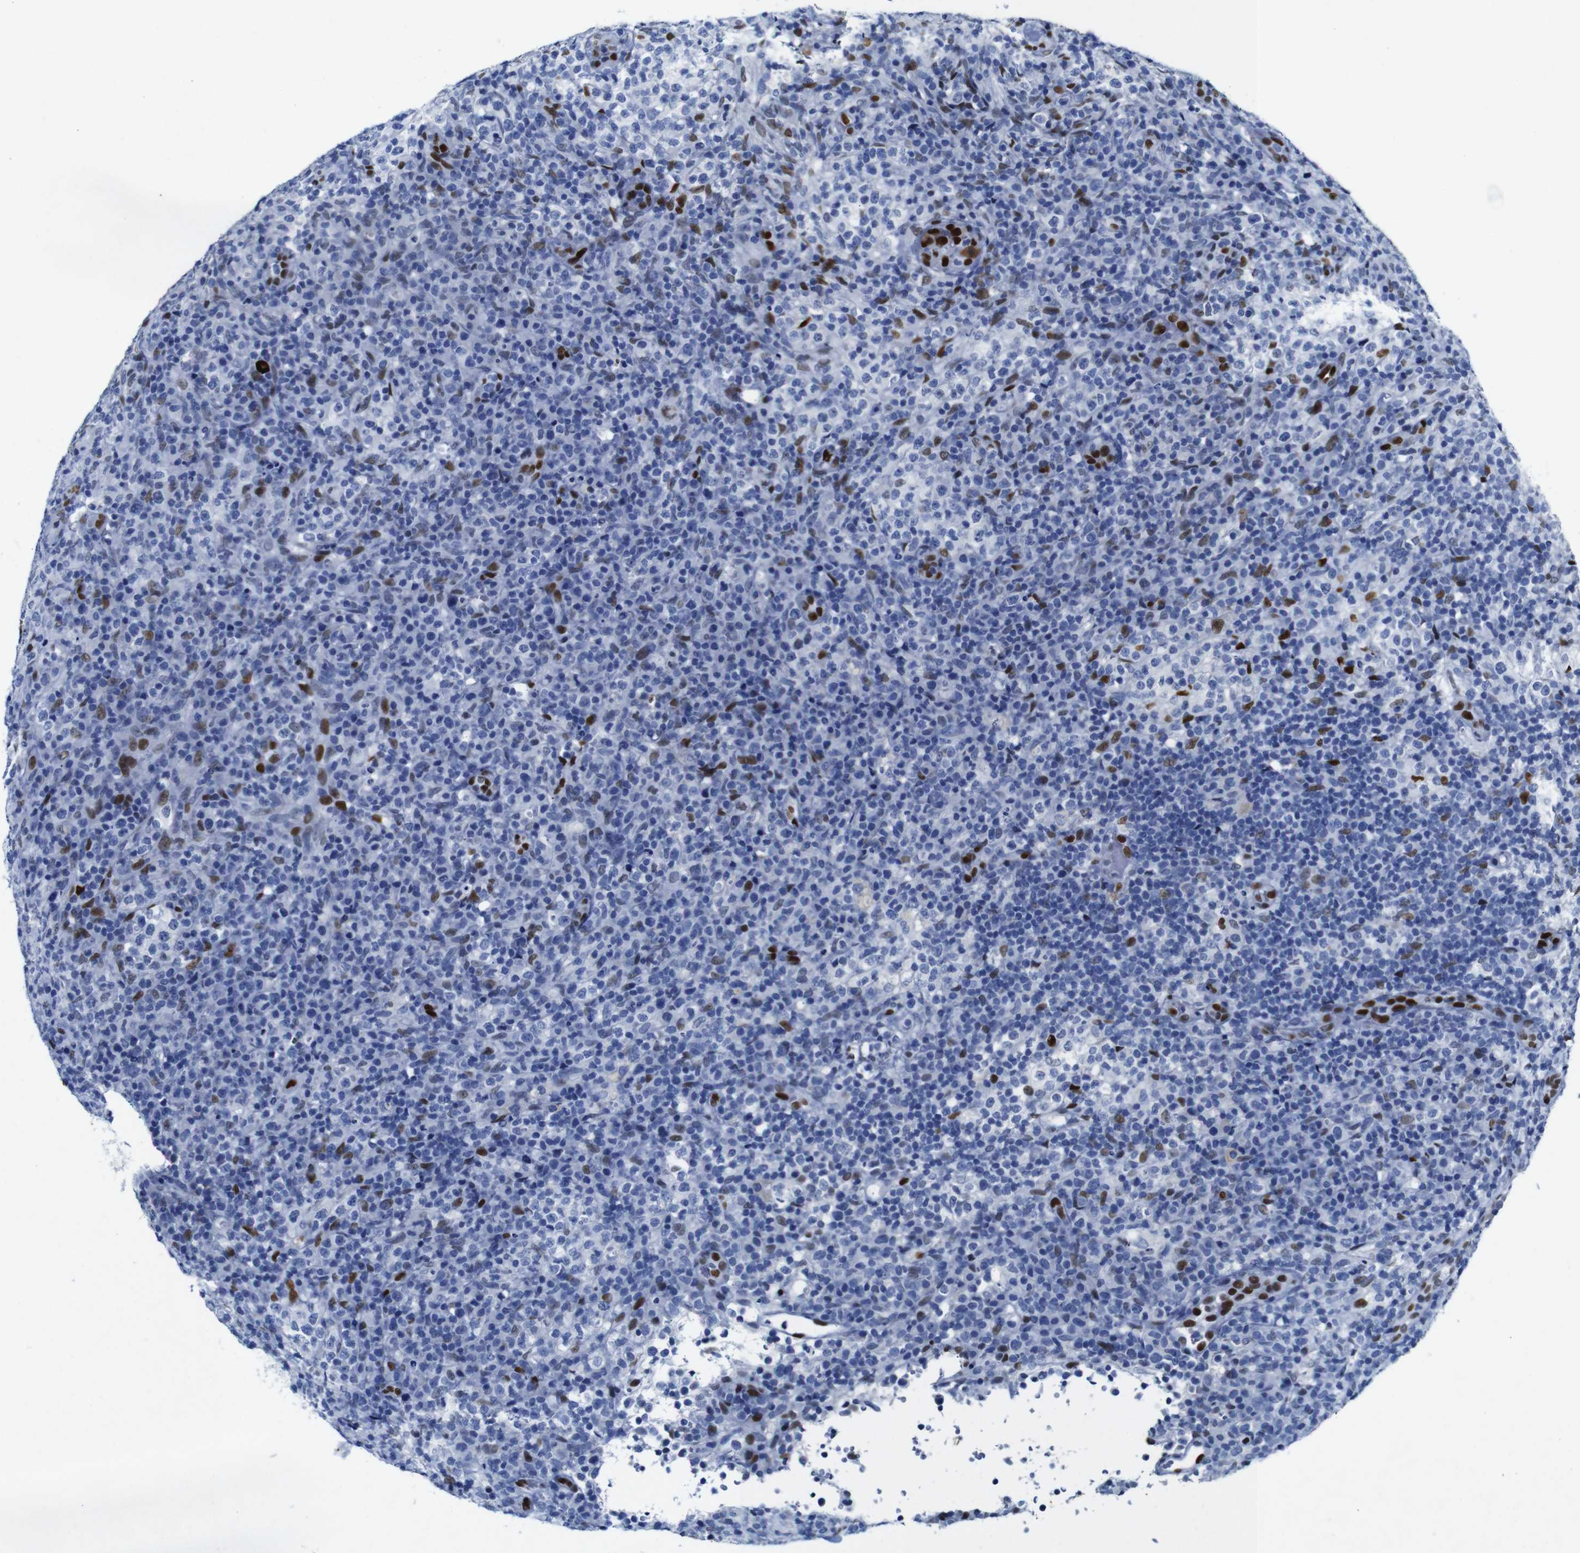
{"staining": {"intensity": "moderate", "quantity": "<25%", "location": "nuclear"}, "tissue": "lymphoma", "cell_type": "Tumor cells", "image_type": "cancer", "snomed": [{"axis": "morphology", "description": "Malignant lymphoma, non-Hodgkin's type, High grade"}, {"axis": "topography", "description": "Lymph node"}], "caption": "A brown stain shows moderate nuclear expression of a protein in human malignant lymphoma, non-Hodgkin's type (high-grade) tumor cells.", "gene": "FOSL2", "patient": {"sex": "female", "age": 76}}